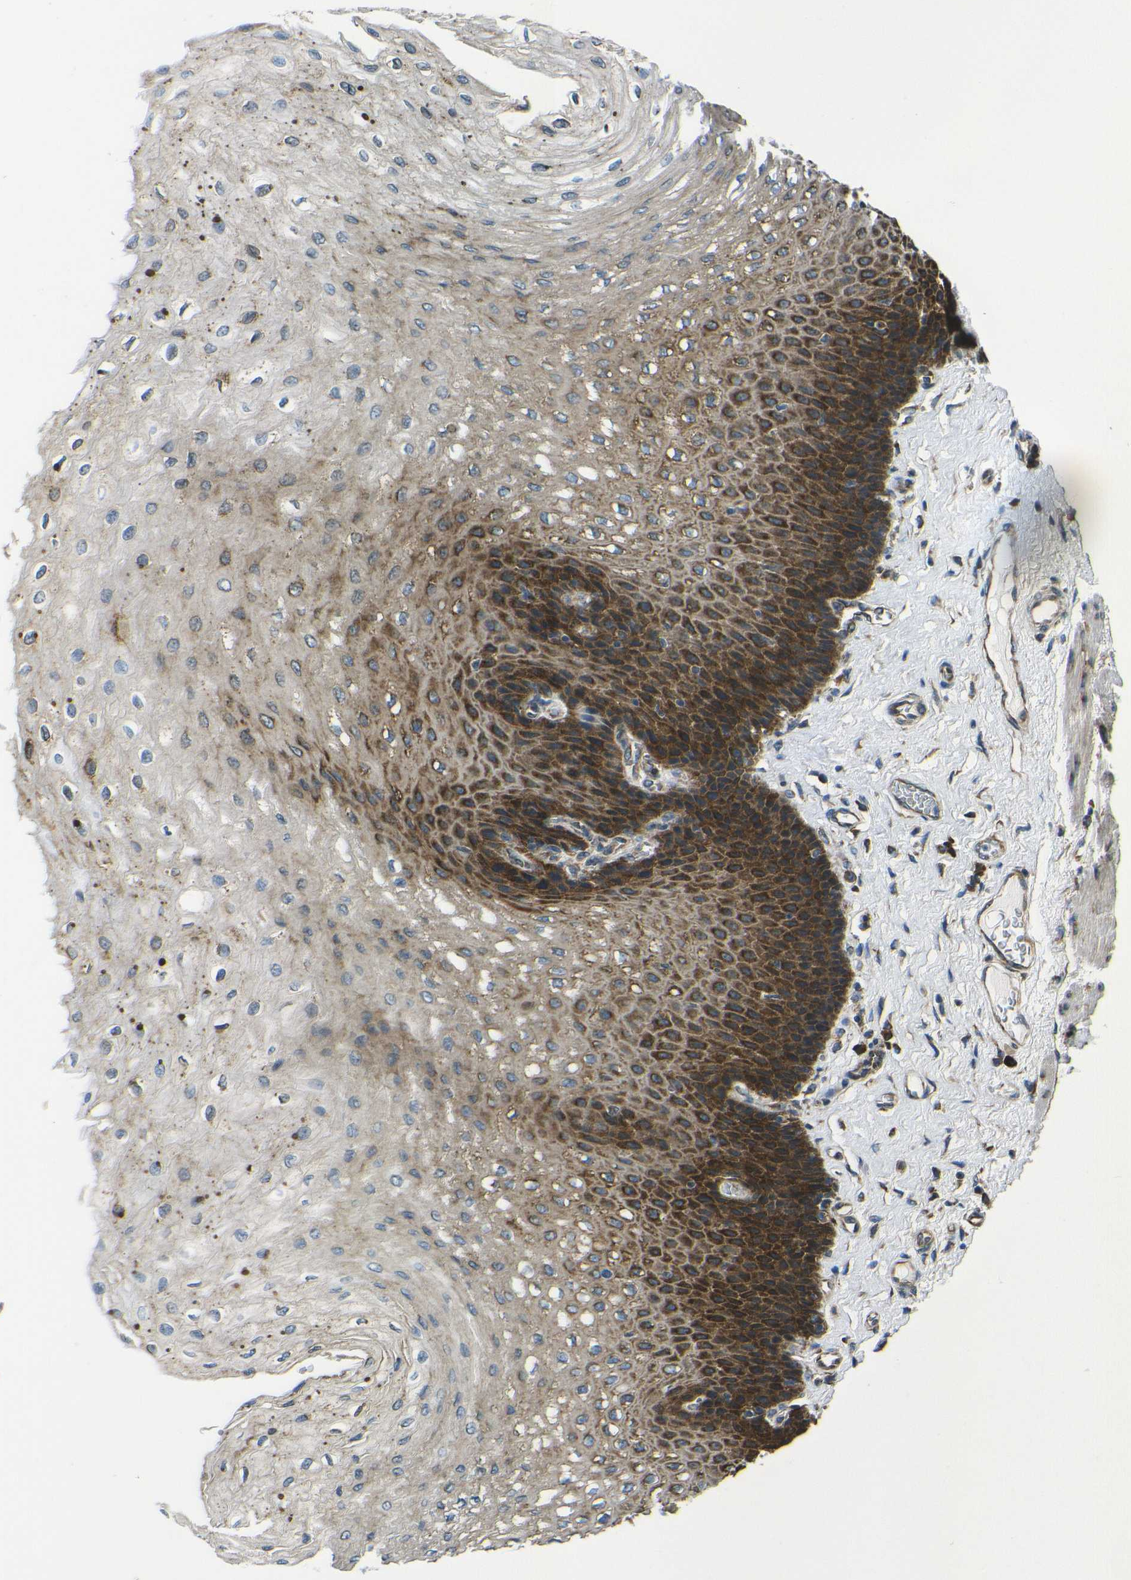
{"staining": {"intensity": "strong", "quantity": ">75%", "location": "cytoplasmic/membranous"}, "tissue": "esophagus", "cell_type": "Squamous epithelial cells", "image_type": "normal", "snomed": [{"axis": "morphology", "description": "Normal tissue, NOS"}, {"axis": "topography", "description": "Esophagus"}], "caption": "IHC (DAB) staining of unremarkable esophagus reveals strong cytoplasmic/membranous protein expression in about >75% of squamous epithelial cells.", "gene": "RPSA", "patient": {"sex": "female", "age": 72}}